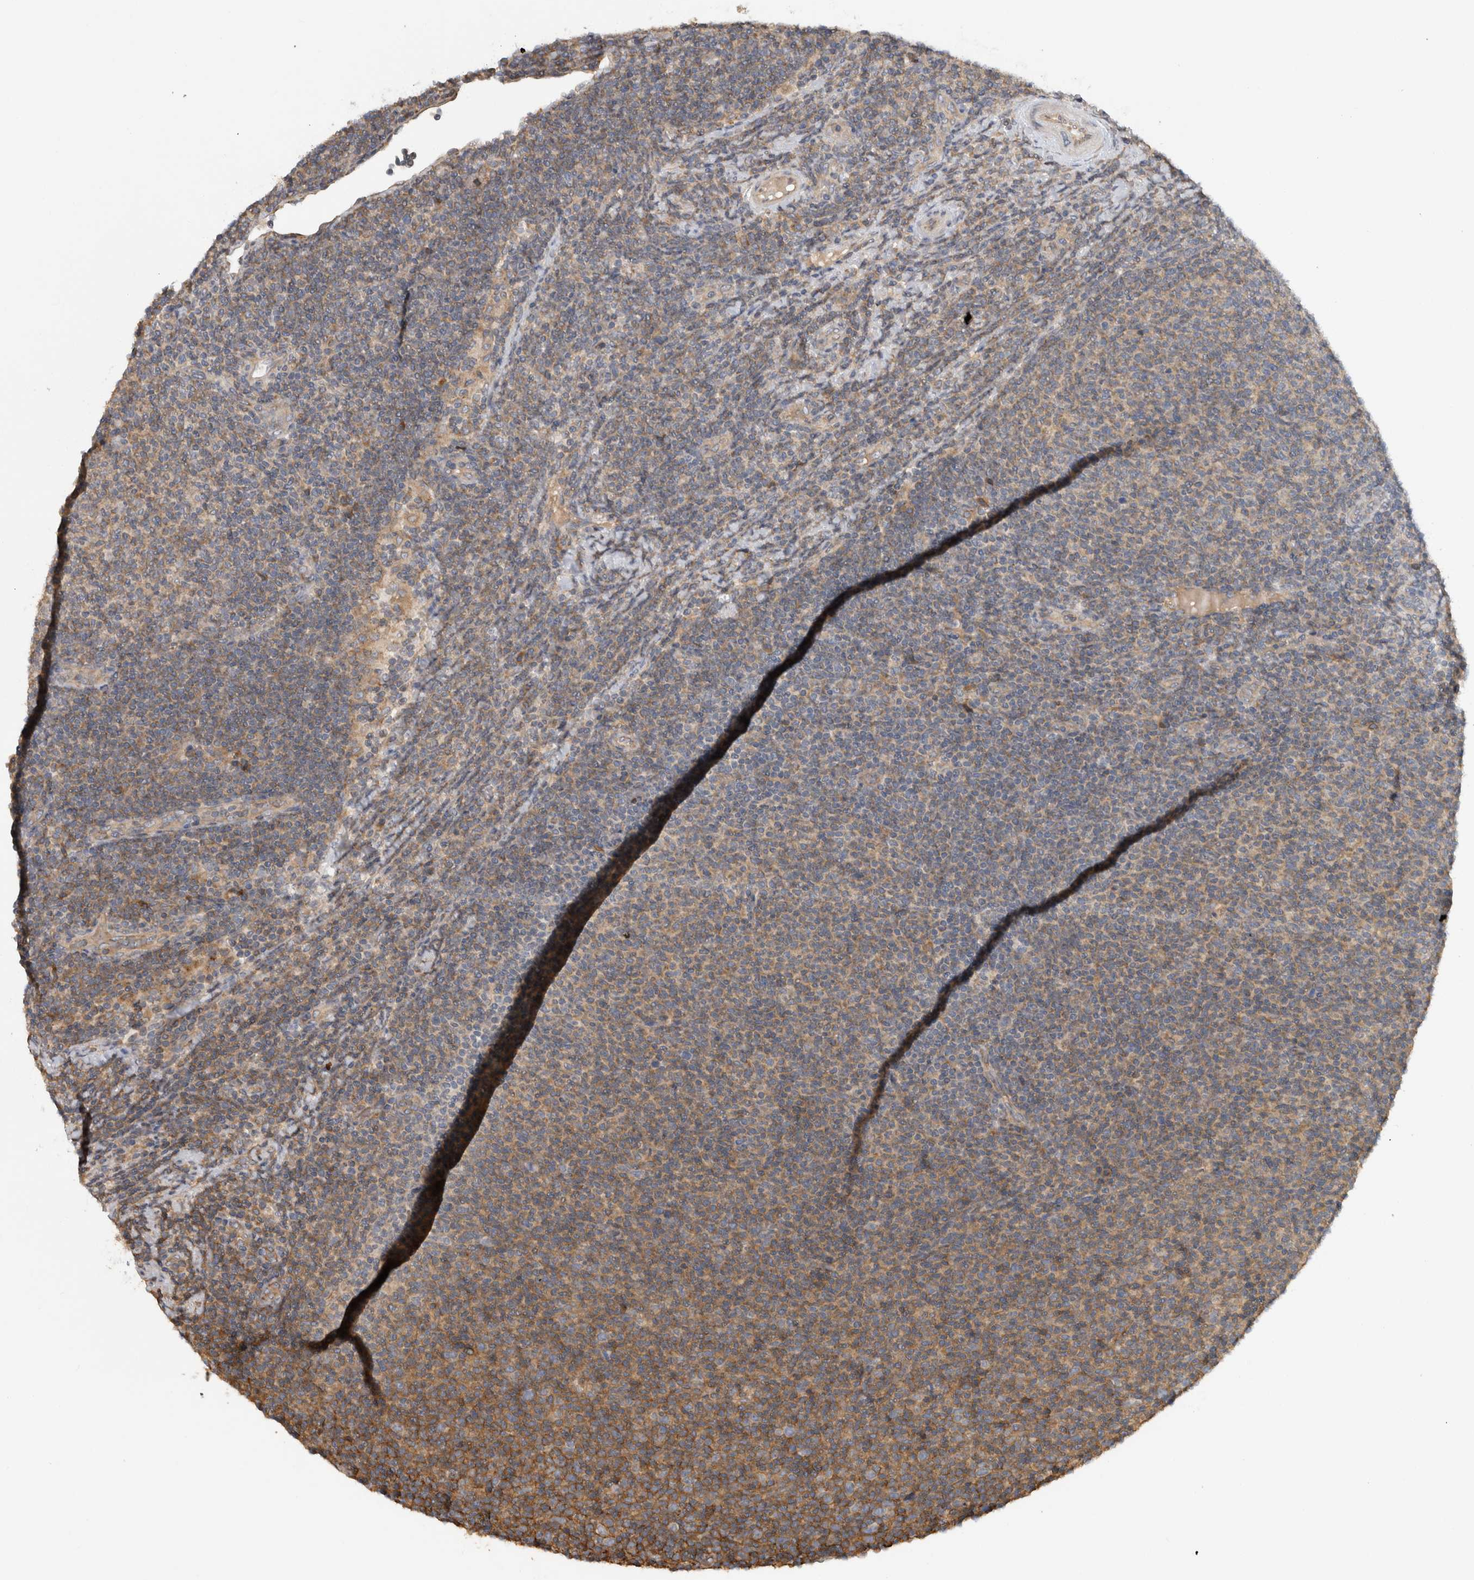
{"staining": {"intensity": "moderate", "quantity": "25%-75%", "location": "cytoplasmic/membranous"}, "tissue": "lymphoma", "cell_type": "Tumor cells", "image_type": "cancer", "snomed": [{"axis": "morphology", "description": "Malignant lymphoma, non-Hodgkin's type, Low grade"}, {"axis": "topography", "description": "Lymph node"}], "caption": "Lymphoma stained with IHC displays moderate cytoplasmic/membranous staining in about 25%-75% of tumor cells.", "gene": "PARP6", "patient": {"sex": "male", "age": 66}}